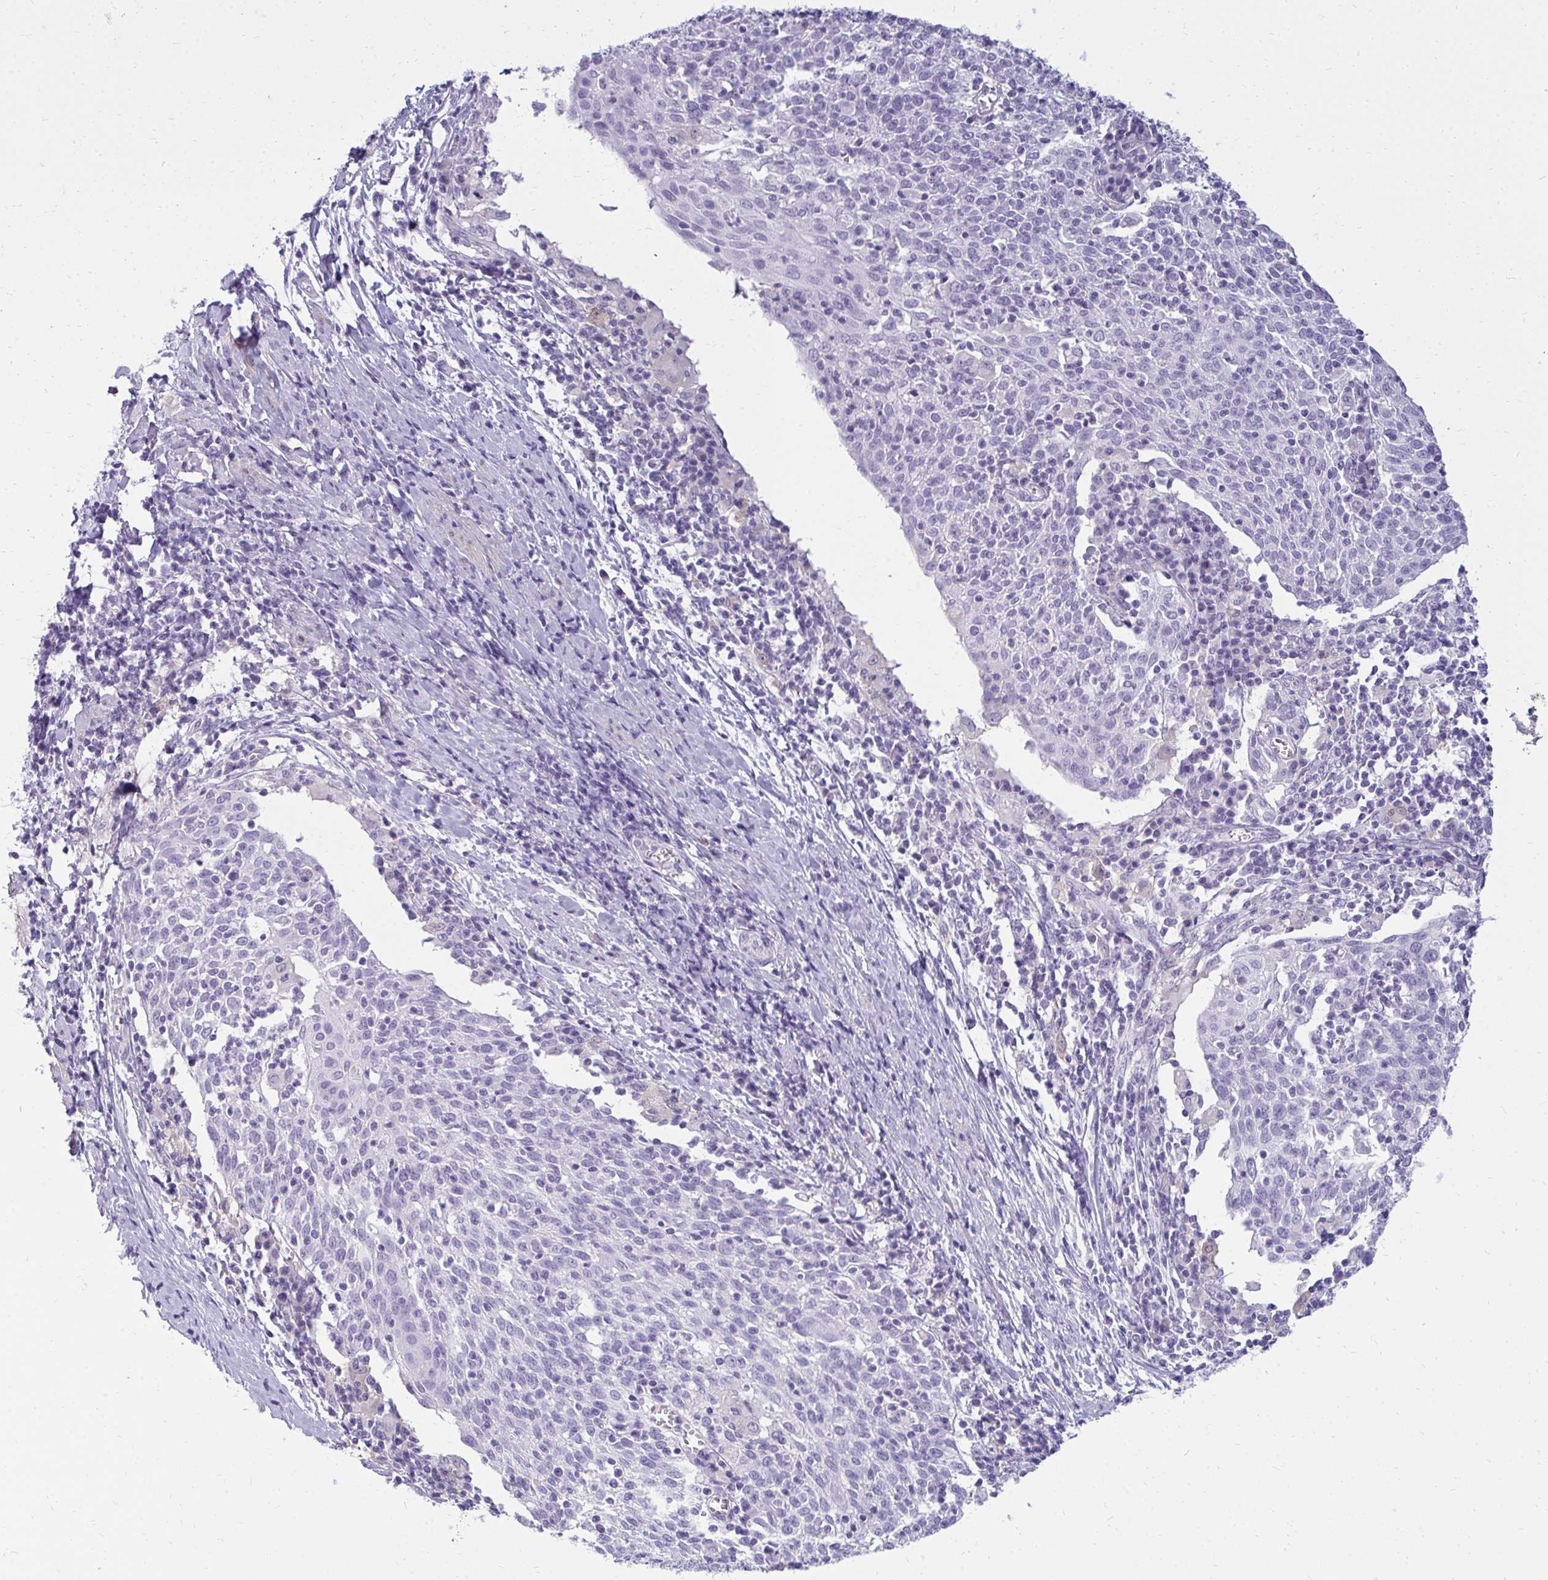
{"staining": {"intensity": "negative", "quantity": "none", "location": "none"}, "tissue": "cervical cancer", "cell_type": "Tumor cells", "image_type": "cancer", "snomed": [{"axis": "morphology", "description": "Squamous cell carcinoma, NOS"}, {"axis": "topography", "description": "Cervix"}], "caption": "Immunohistochemistry of cervical cancer (squamous cell carcinoma) exhibits no expression in tumor cells.", "gene": "FABP3", "patient": {"sex": "female", "age": 52}}